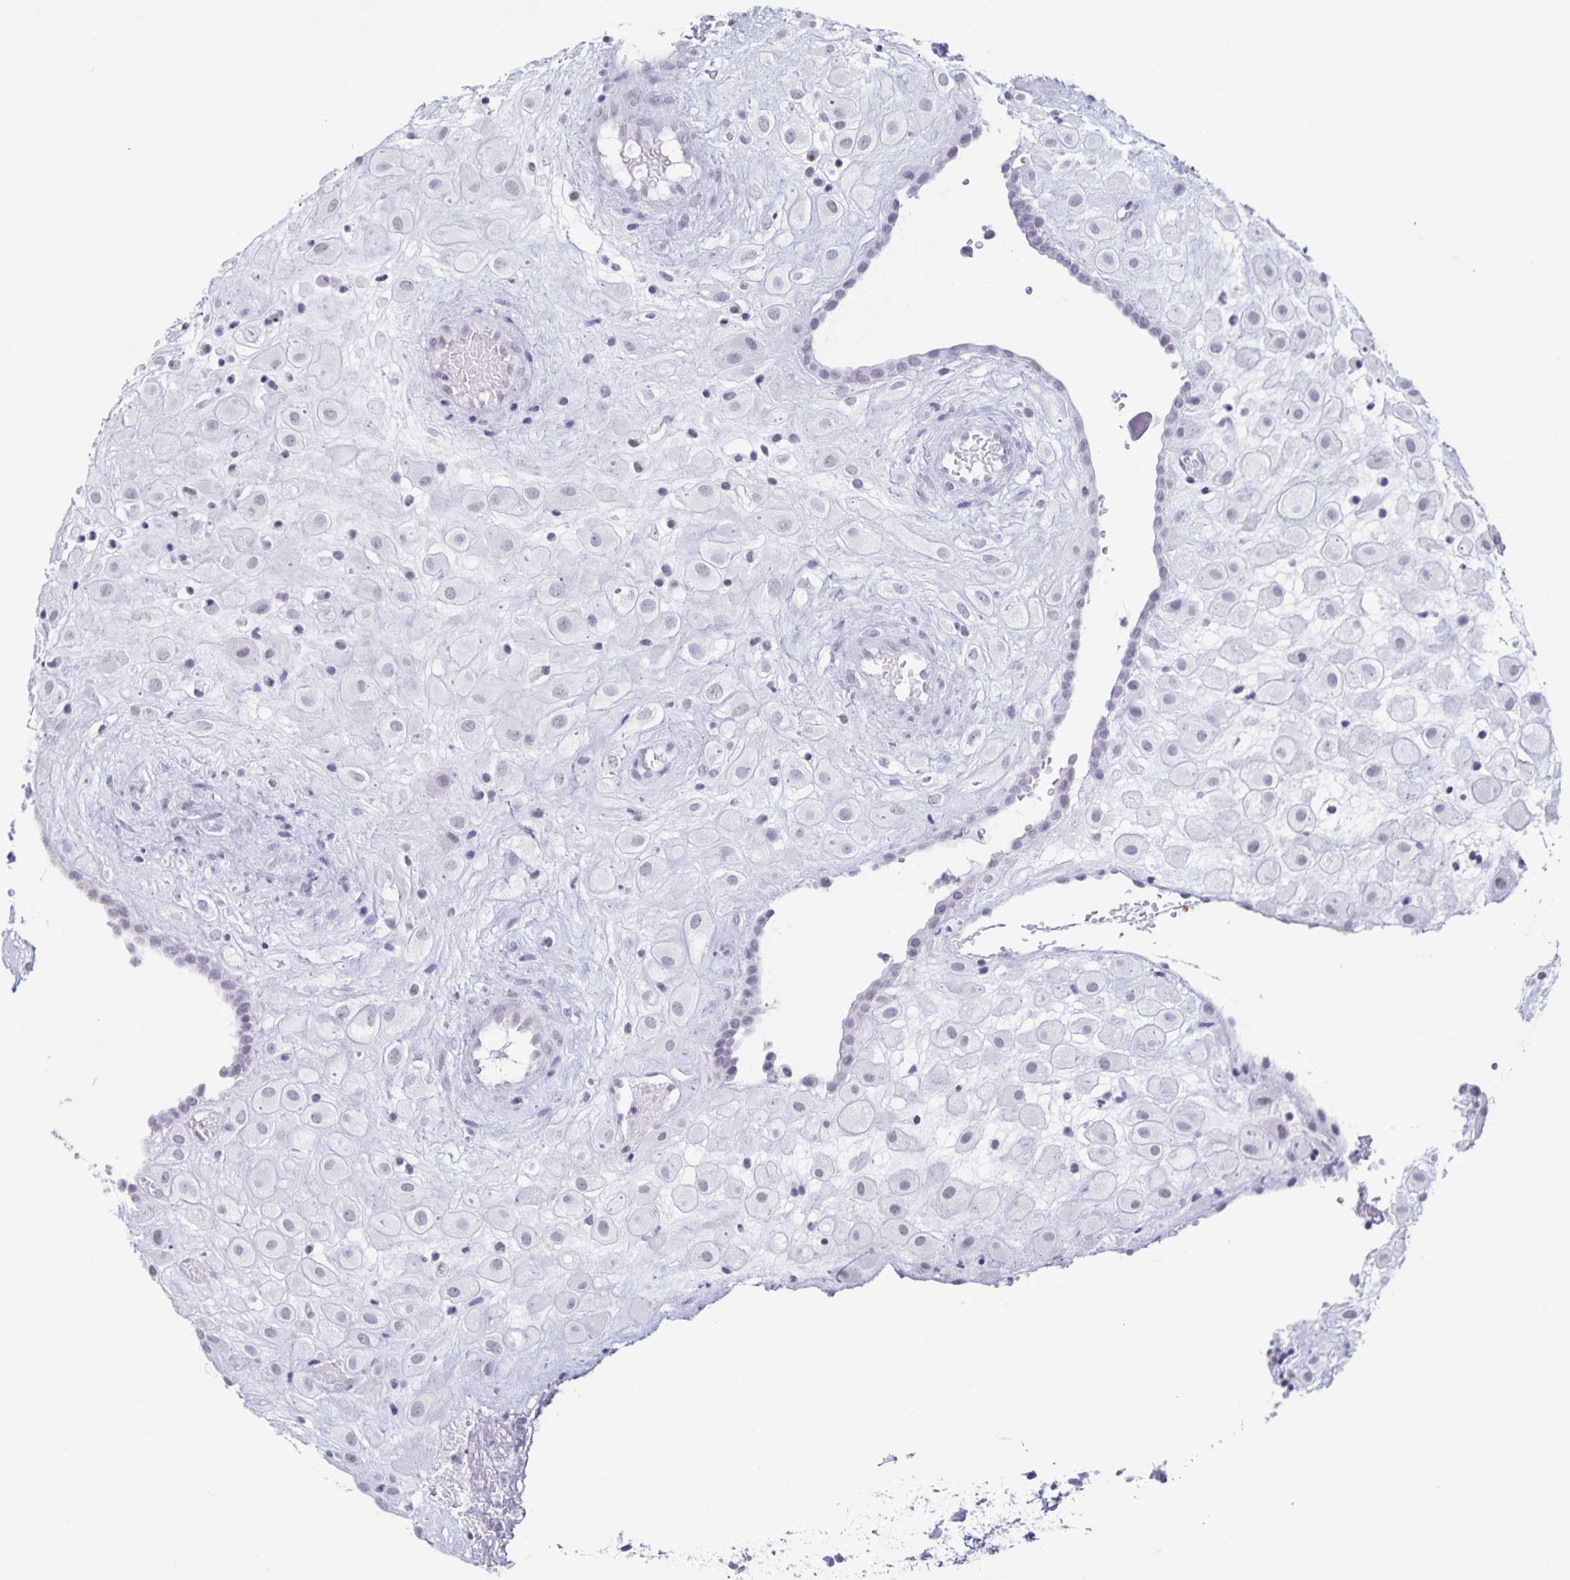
{"staining": {"intensity": "negative", "quantity": "none", "location": "none"}, "tissue": "placenta", "cell_type": "Decidual cells", "image_type": "normal", "snomed": [{"axis": "morphology", "description": "Normal tissue, NOS"}, {"axis": "topography", "description": "Placenta"}], "caption": "Placenta was stained to show a protein in brown. There is no significant expression in decidual cells. (Immunohistochemistry, brightfield microscopy, high magnification).", "gene": "LCE6A", "patient": {"sex": "female", "age": 24}}